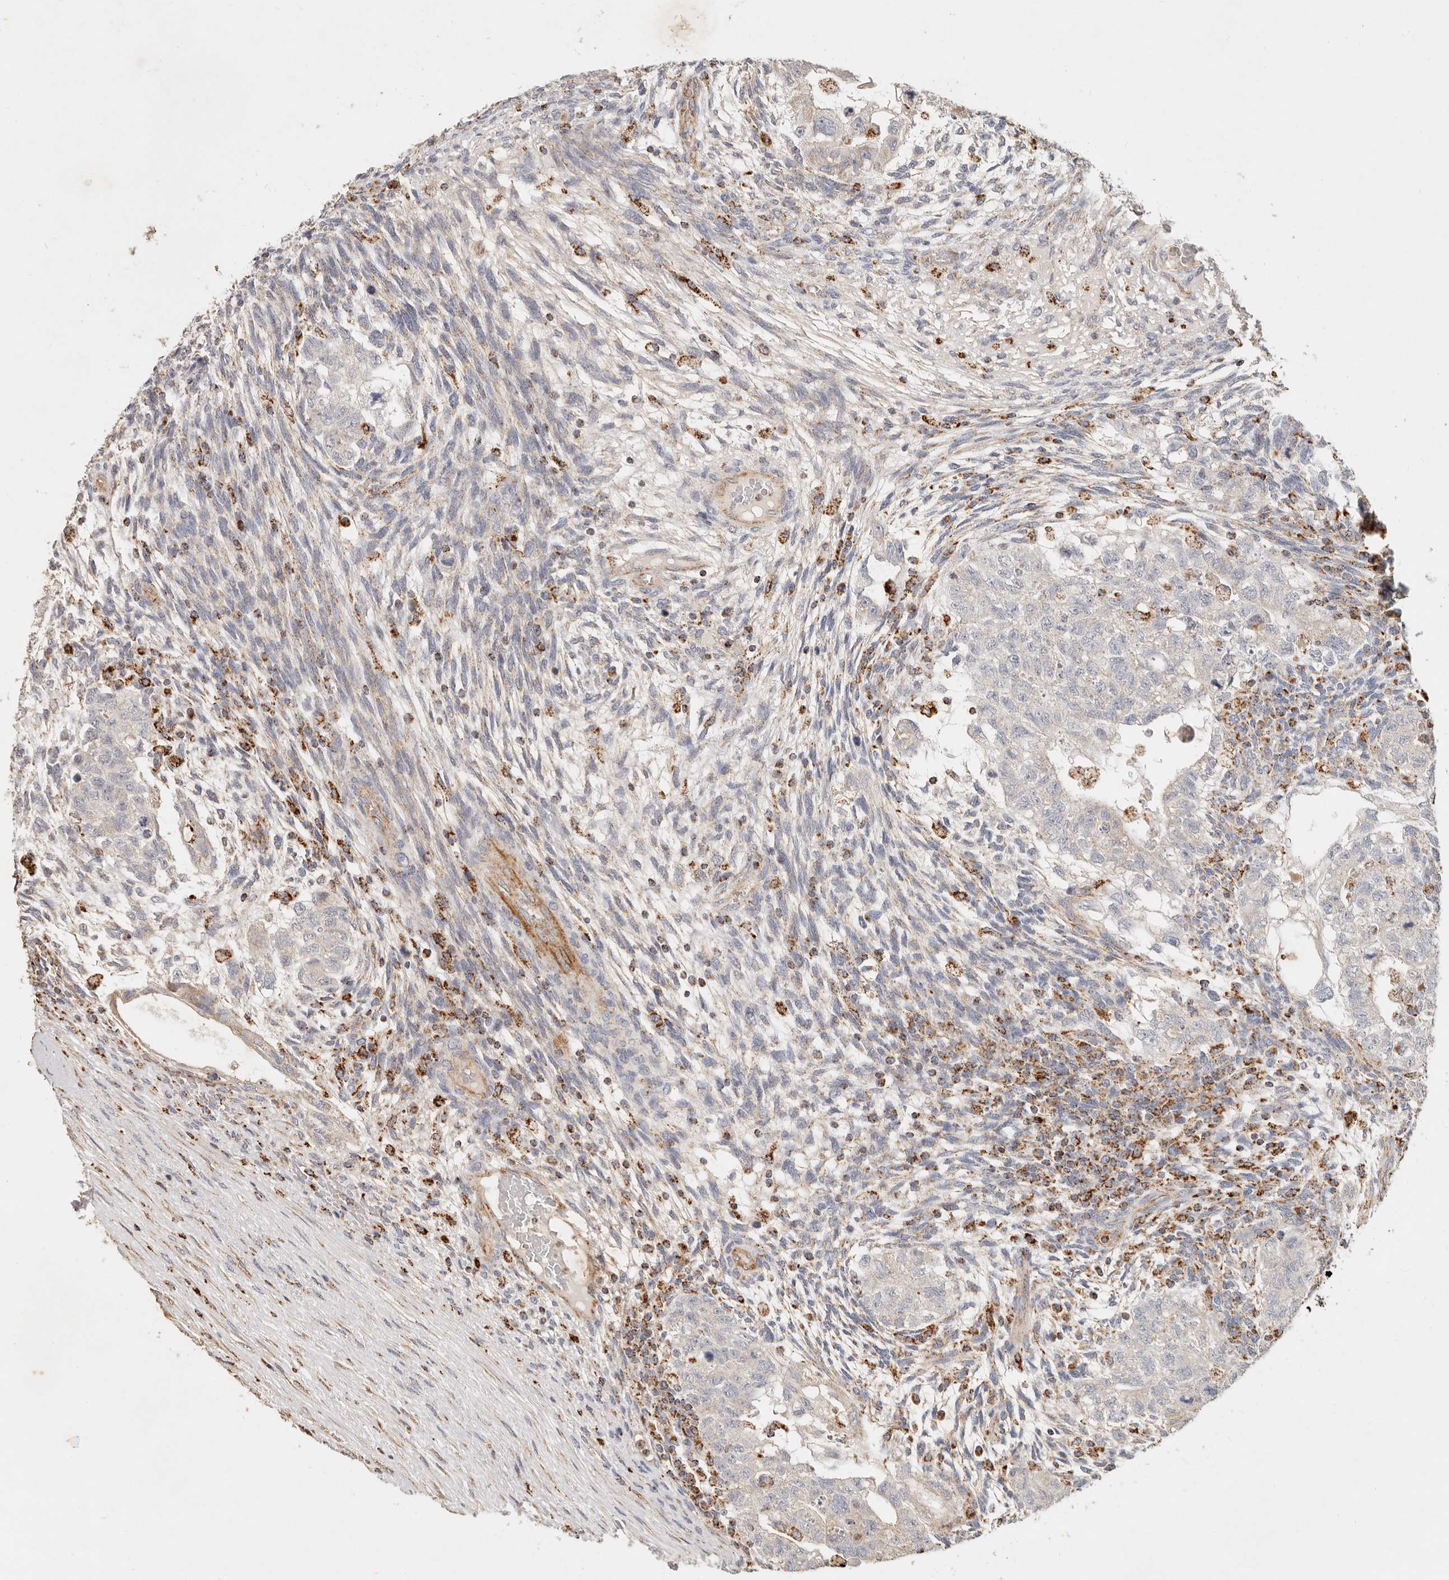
{"staining": {"intensity": "negative", "quantity": "none", "location": "none"}, "tissue": "testis cancer", "cell_type": "Tumor cells", "image_type": "cancer", "snomed": [{"axis": "morphology", "description": "Normal tissue, NOS"}, {"axis": "morphology", "description": "Carcinoma, Embryonal, NOS"}, {"axis": "topography", "description": "Testis"}], "caption": "IHC micrograph of neoplastic tissue: human testis cancer stained with DAB displays no significant protein staining in tumor cells.", "gene": "ARHGEF10L", "patient": {"sex": "male", "age": 36}}